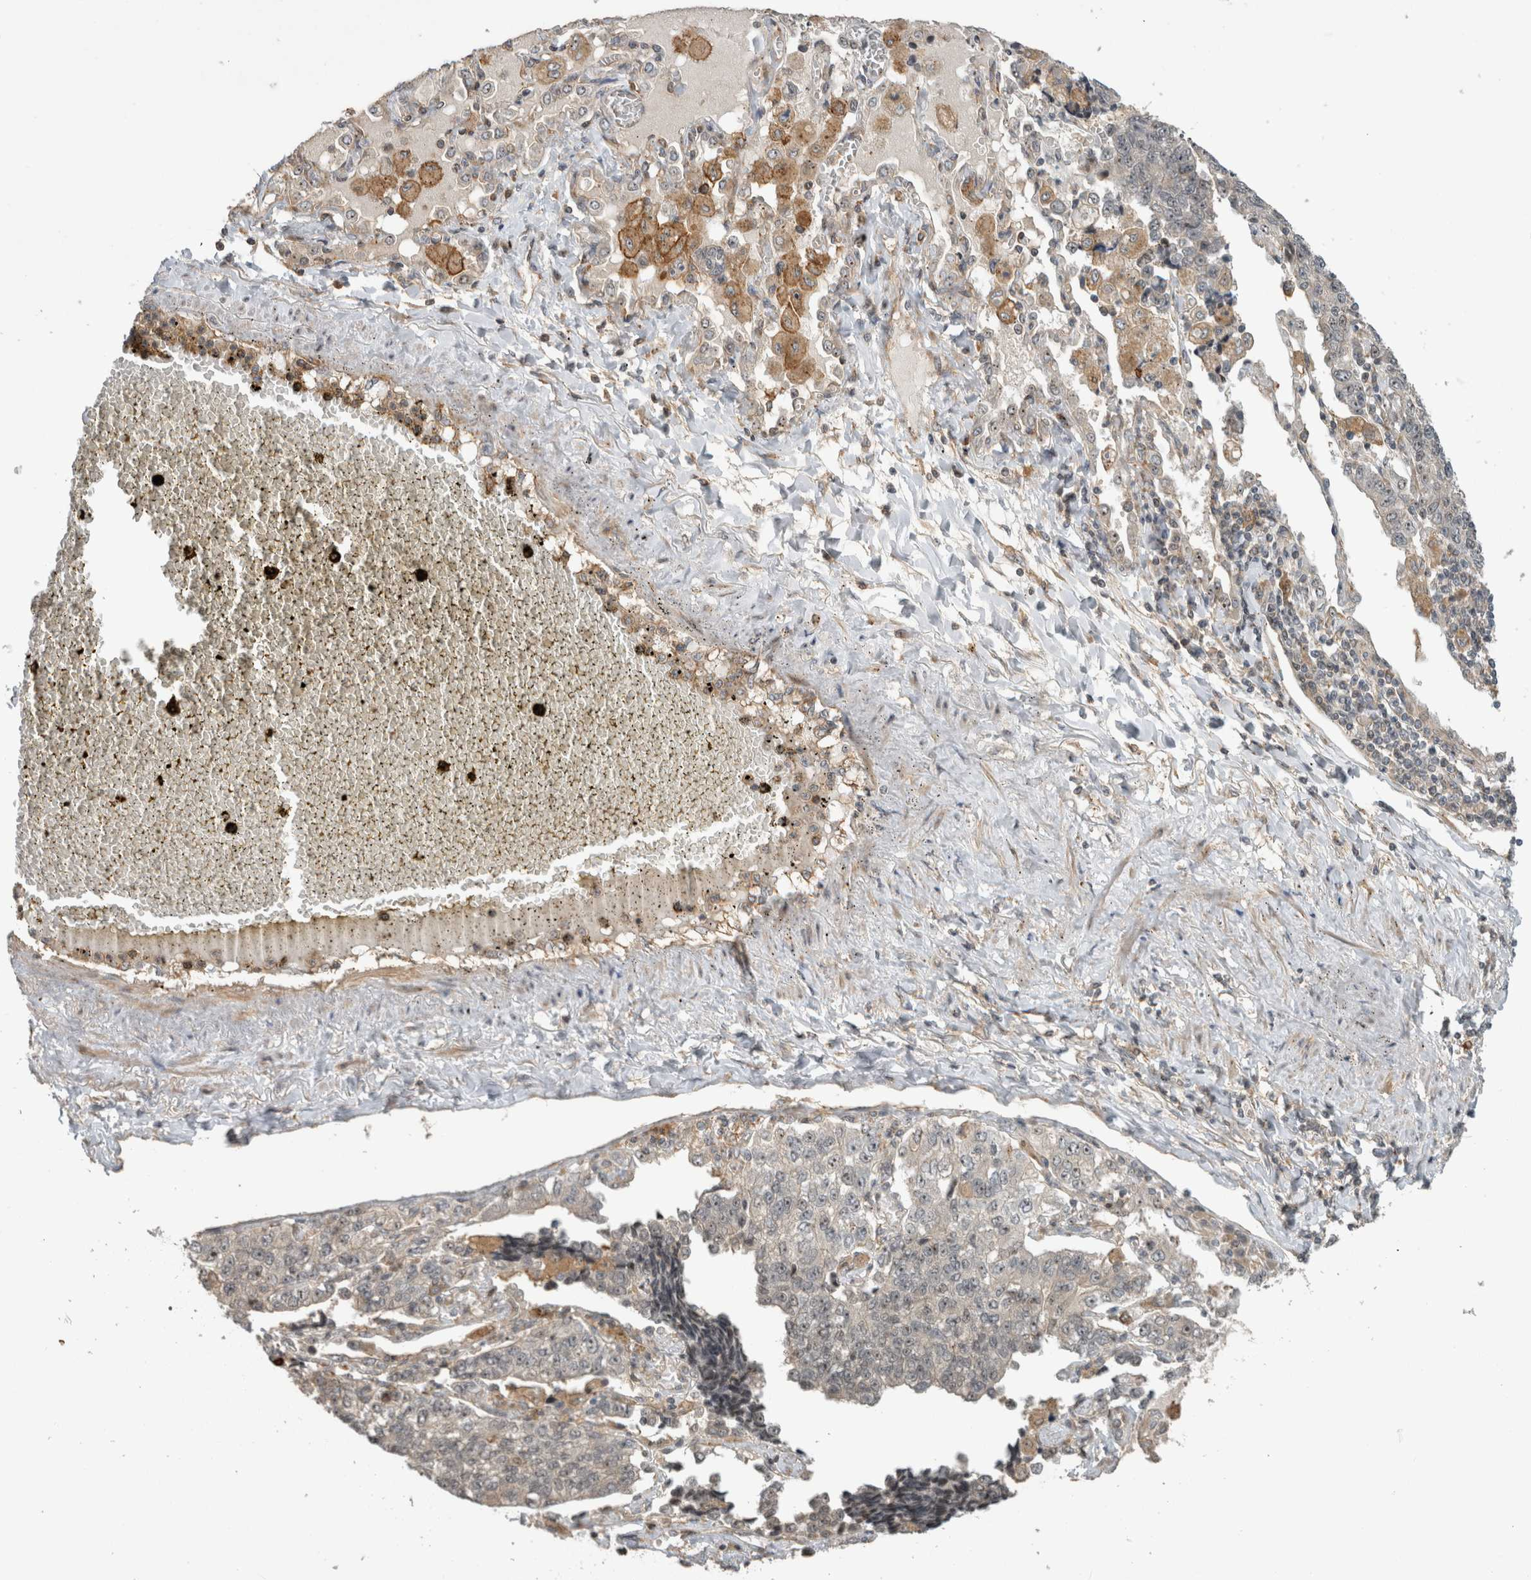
{"staining": {"intensity": "weak", "quantity": "<25%", "location": "nuclear"}, "tissue": "lung cancer", "cell_type": "Tumor cells", "image_type": "cancer", "snomed": [{"axis": "morphology", "description": "Adenocarcinoma, NOS"}, {"axis": "topography", "description": "Lung"}], "caption": "DAB (3,3'-diaminobenzidine) immunohistochemical staining of adenocarcinoma (lung) displays no significant staining in tumor cells.", "gene": "WASF2", "patient": {"sex": "male", "age": 49}}